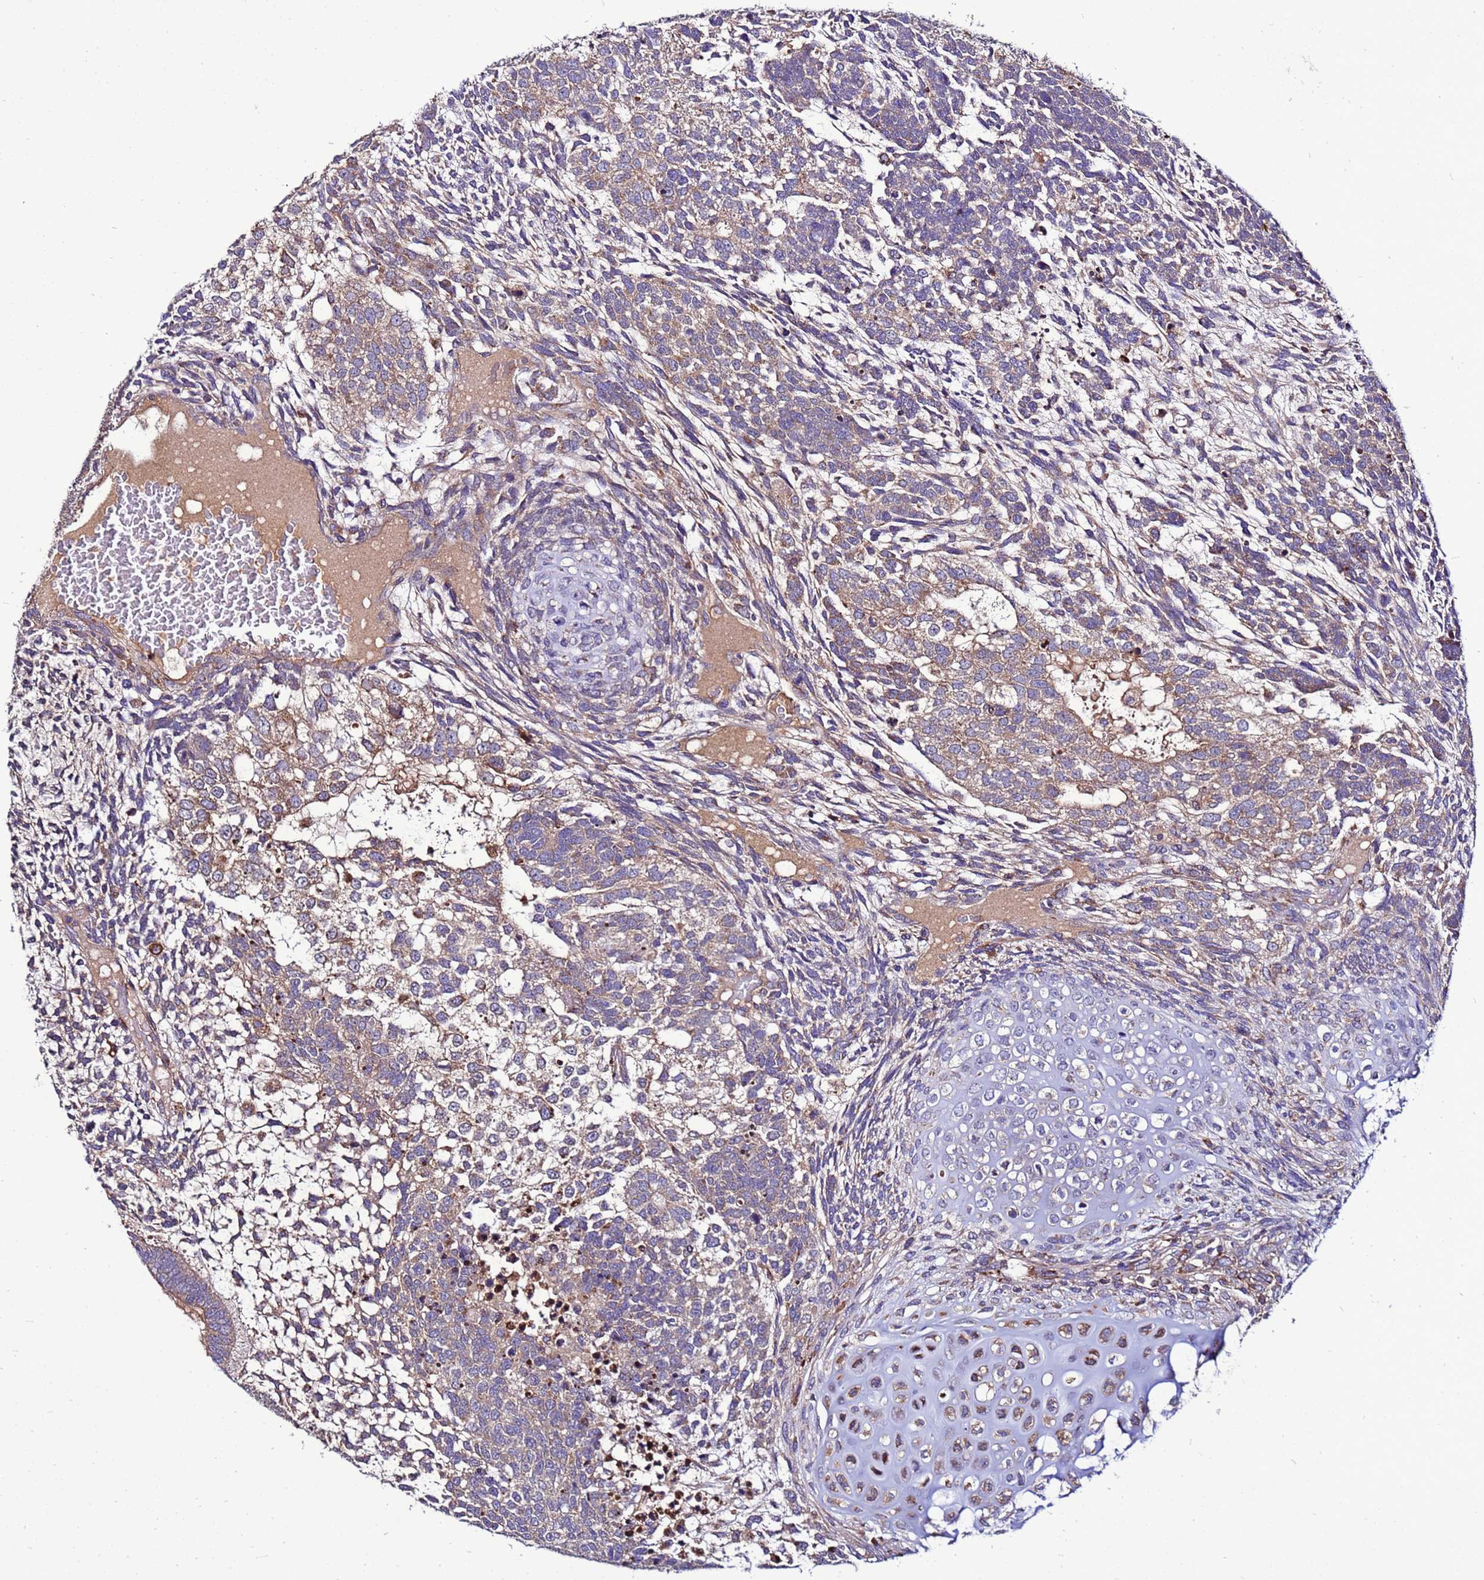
{"staining": {"intensity": "moderate", "quantity": "25%-75%", "location": "cytoplasmic/membranous"}, "tissue": "testis cancer", "cell_type": "Tumor cells", "image_type": "cancer", "snomed": [{"axis": "morphology", "description": "Carcinoma, Embryonal, NOS"}, {"axis": "topography", "description": "Testis"}], "caption": "A micrograph of human testis embryonal carcinoma stained for a protein demonstrates moderate cytoplasmic/membranous brown staining in tumor cells.", "gene": "ANTKMT", "patient": {"sex": "male", "age": 23}}